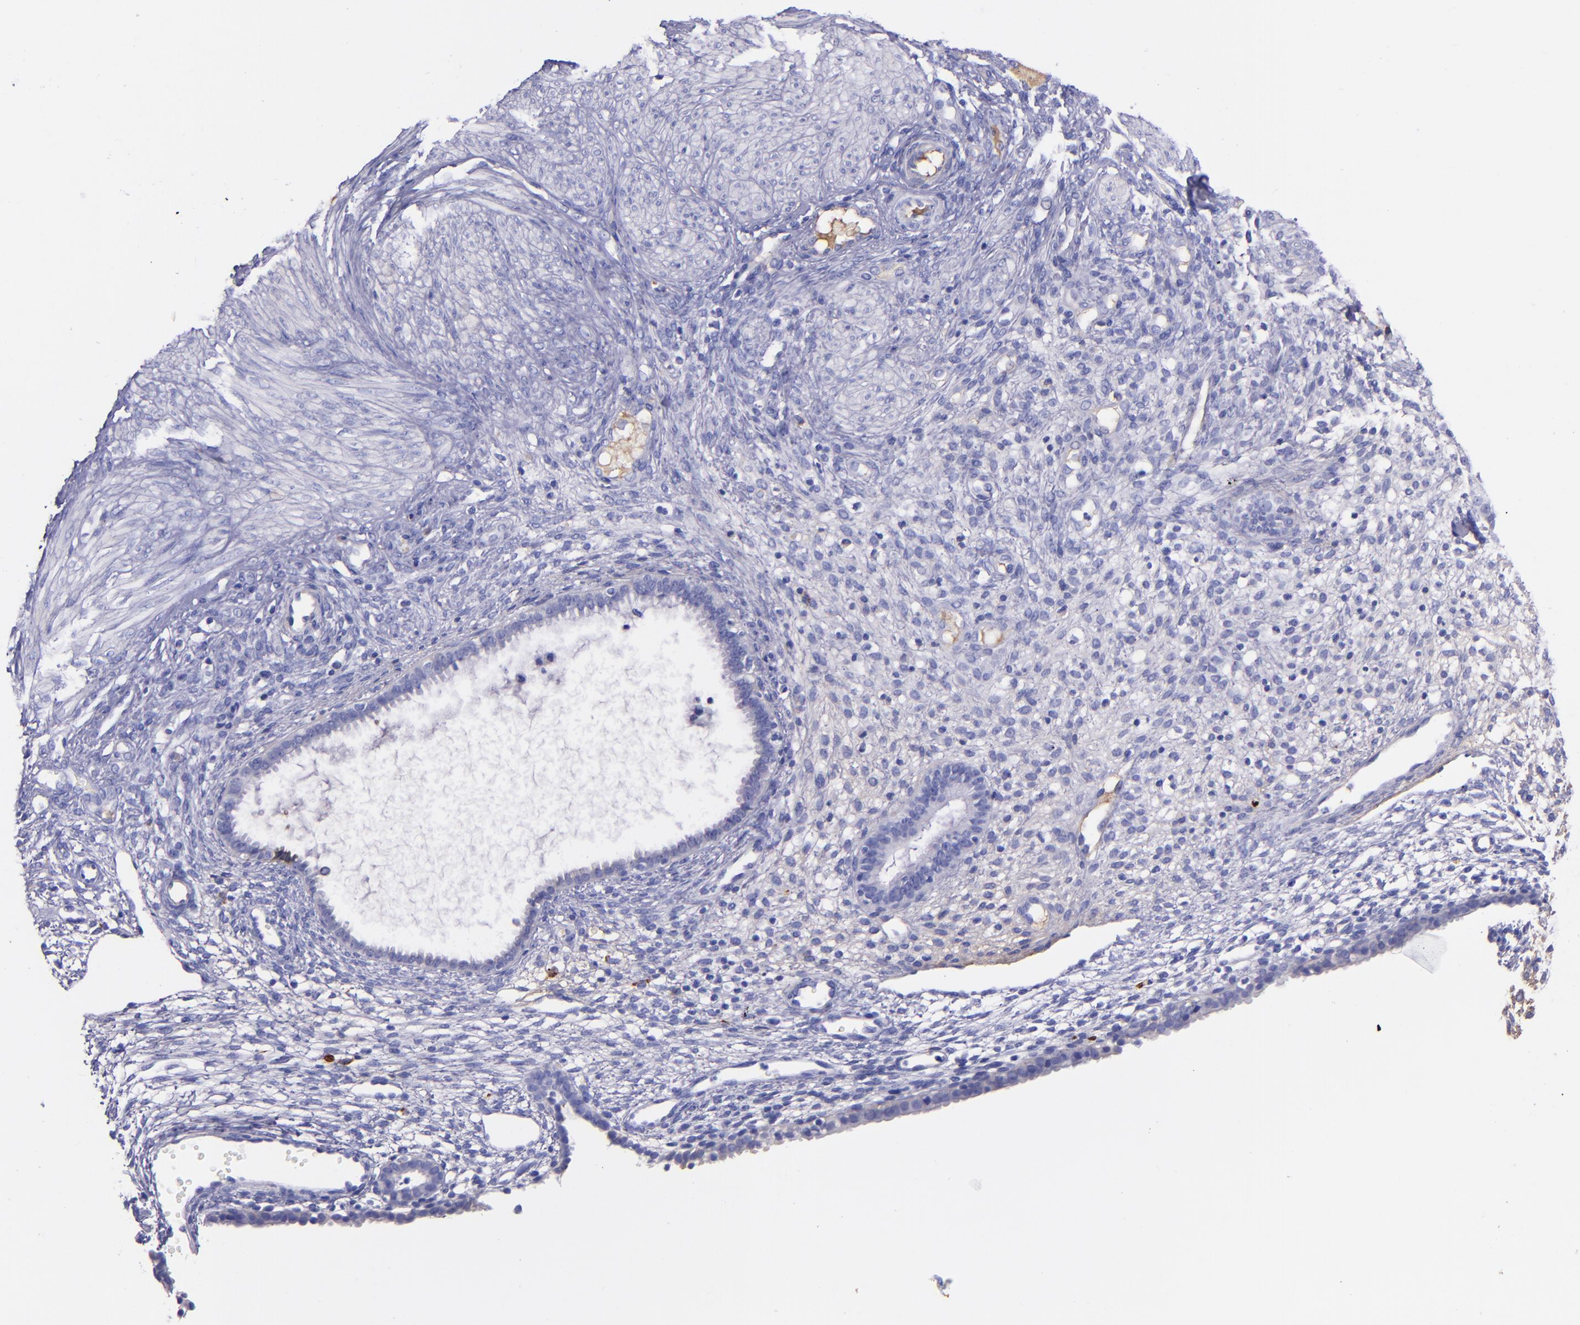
{"staining": {"intensity": "negative", "quantity": "none", "location": "none"}, "tissue": "endometrium", "cell_type": "Cells in endometrial stroma", "image_type": "normal", "snomed": [{"axis": "morphology", "description": "Normal tissue, NOS"}, {"axis": "topography", "description": "Endometrium"}], "caption": "High power microscopy image of an immunohistochemistry histopathology image of normal endometrium, revealing no significant staining in cells in endometrial stroma.", "gene": "KNG1", "patient": {"sex": "female", "age": 72}}